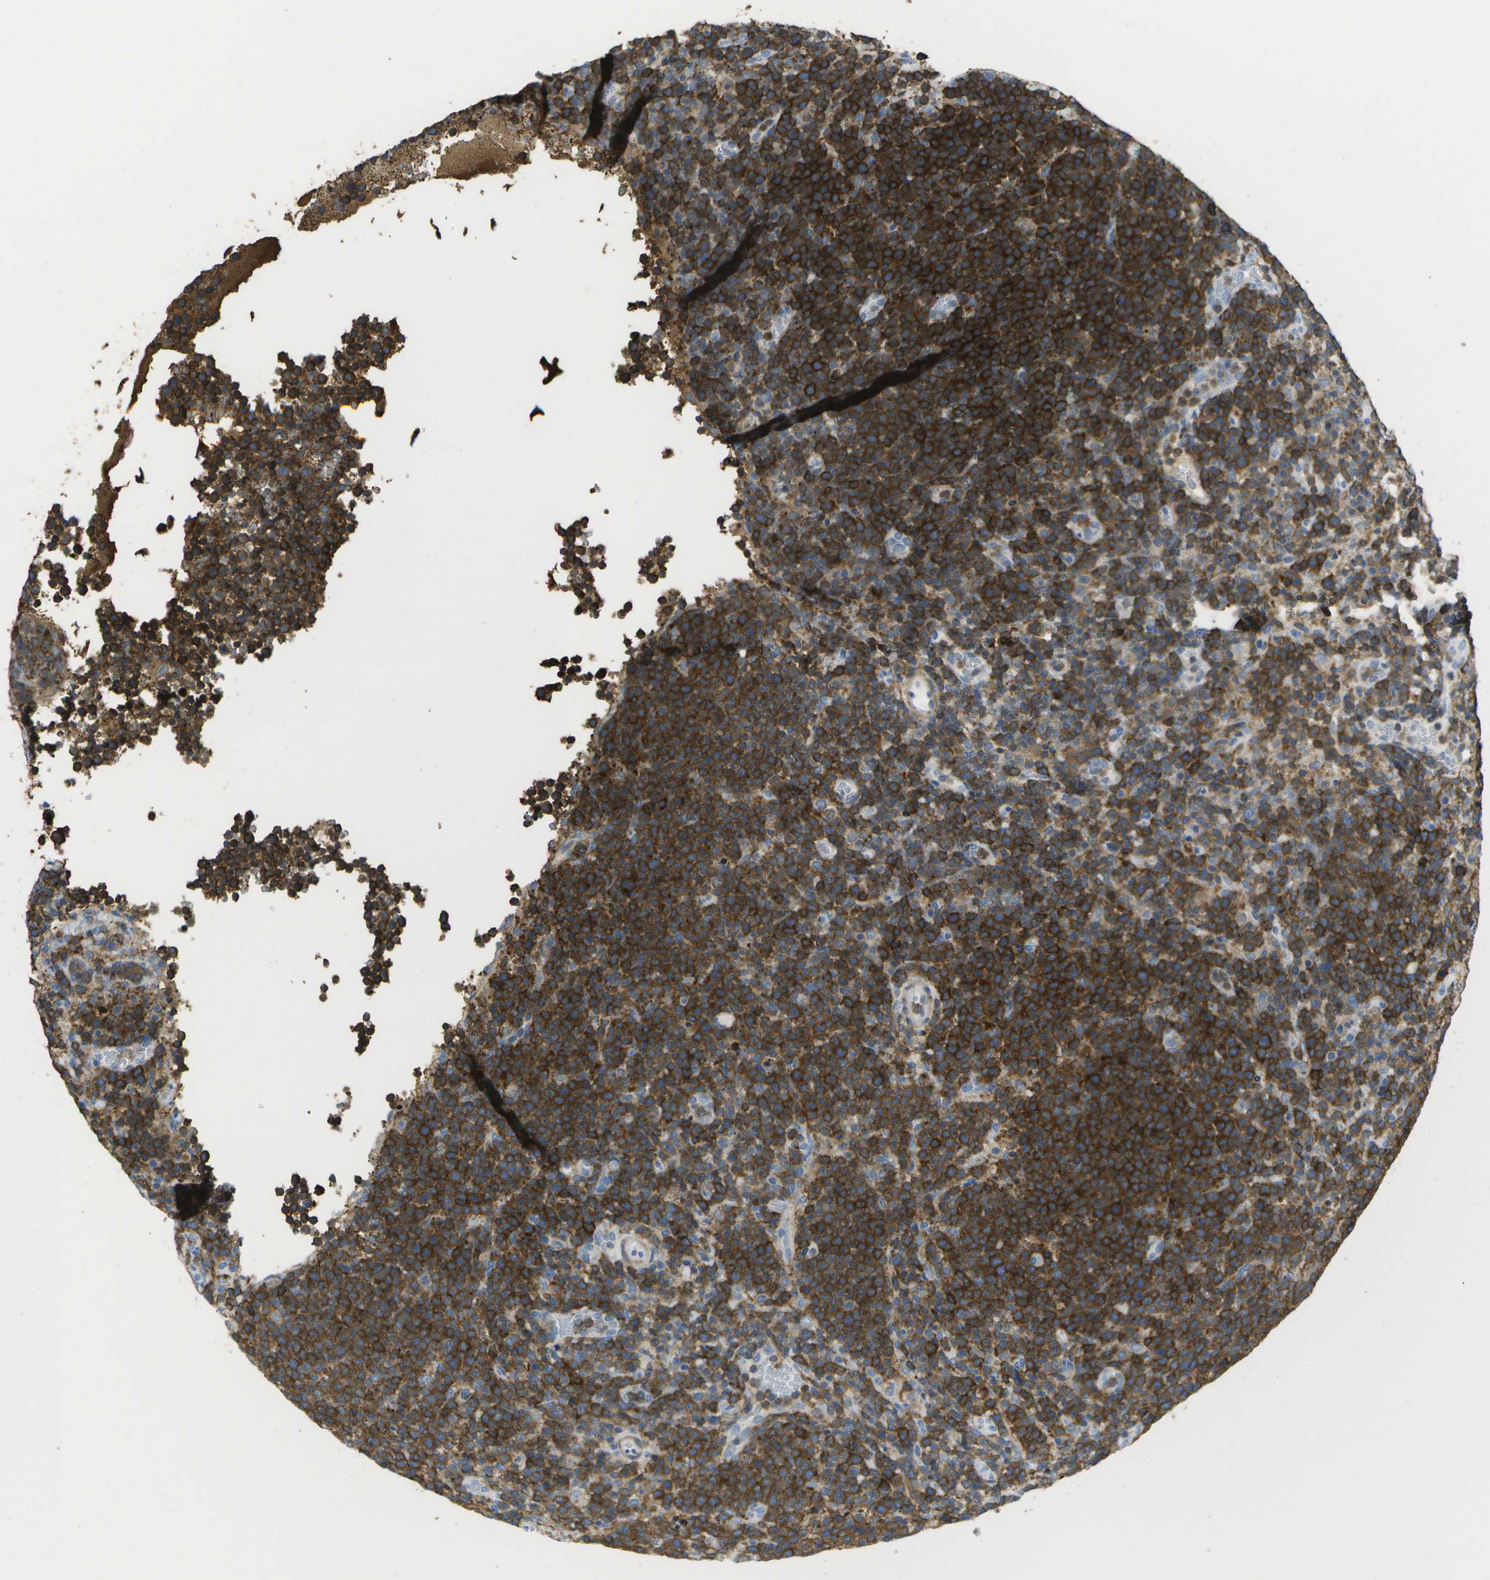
{"staining": {"intensity": "strong", "quantity": "25%-75%", "location": "cytoplasmic/membranous"}, "tissue": "lymphoma", "cell_type": "Tumor cells", "image_type": "cancer", "snomed": [{"axis": "morphology", "description": "Malignant lymphoma, non-Hodgkin's type, High grade"}, {"axis": "topography", "description": "Lymph node"}], "caption": "Immunohistochemical staining of lymphoma exhibits high levels of strong cytoplasmic/membranous positivity in approximately 25%-75% of tumor cells. Immunohistochemistry (ihc) stains the protein in brown and the nuclei are stained blue.", "gene": "RCSD1", "patient": {"sex": "male", "age": 61}}